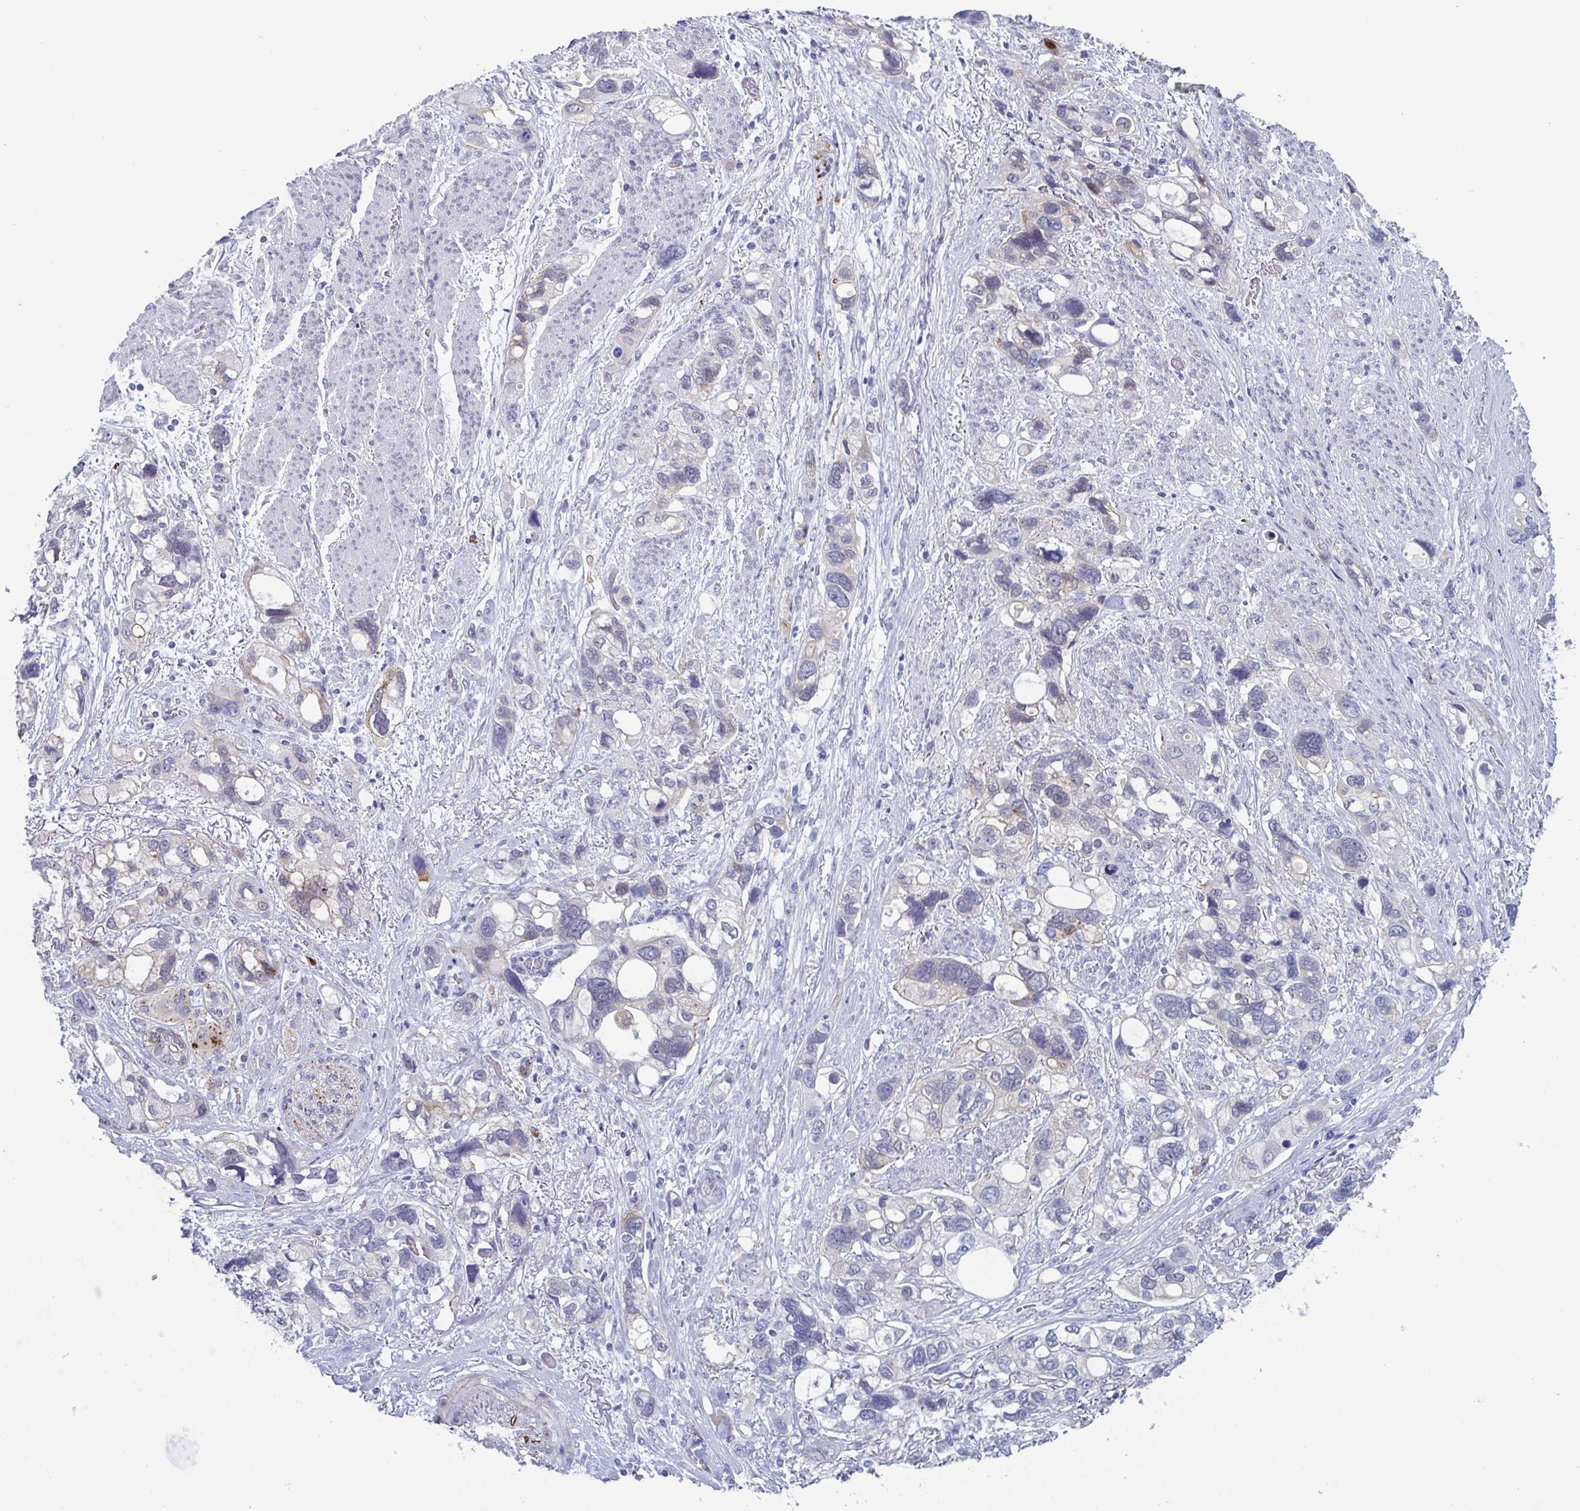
{"staining": {"intensity": "moderate", "quantity": "<25%", "location": "cytoplasmic/membranous"}, "tissue": "stomach cancer", "cell_type": "Tumor cells", "image_type": "cancer", "snomed": [{"axis": "morphology", "description": "Adenocarcinoma, NOS"}, {"axis": "topography", "description": "Stomach, upper"}], "caption": "This image demonstrates adenocarcinoma (stomach) stained with IHC to label a protein in brown. The cytoplasmic/membranous of tumor cells show moderate positivity for the protein. Nuclei are counter-stained blue.", "gene": "ZFP64", "patient": {"sex": "female", "age": 81}}